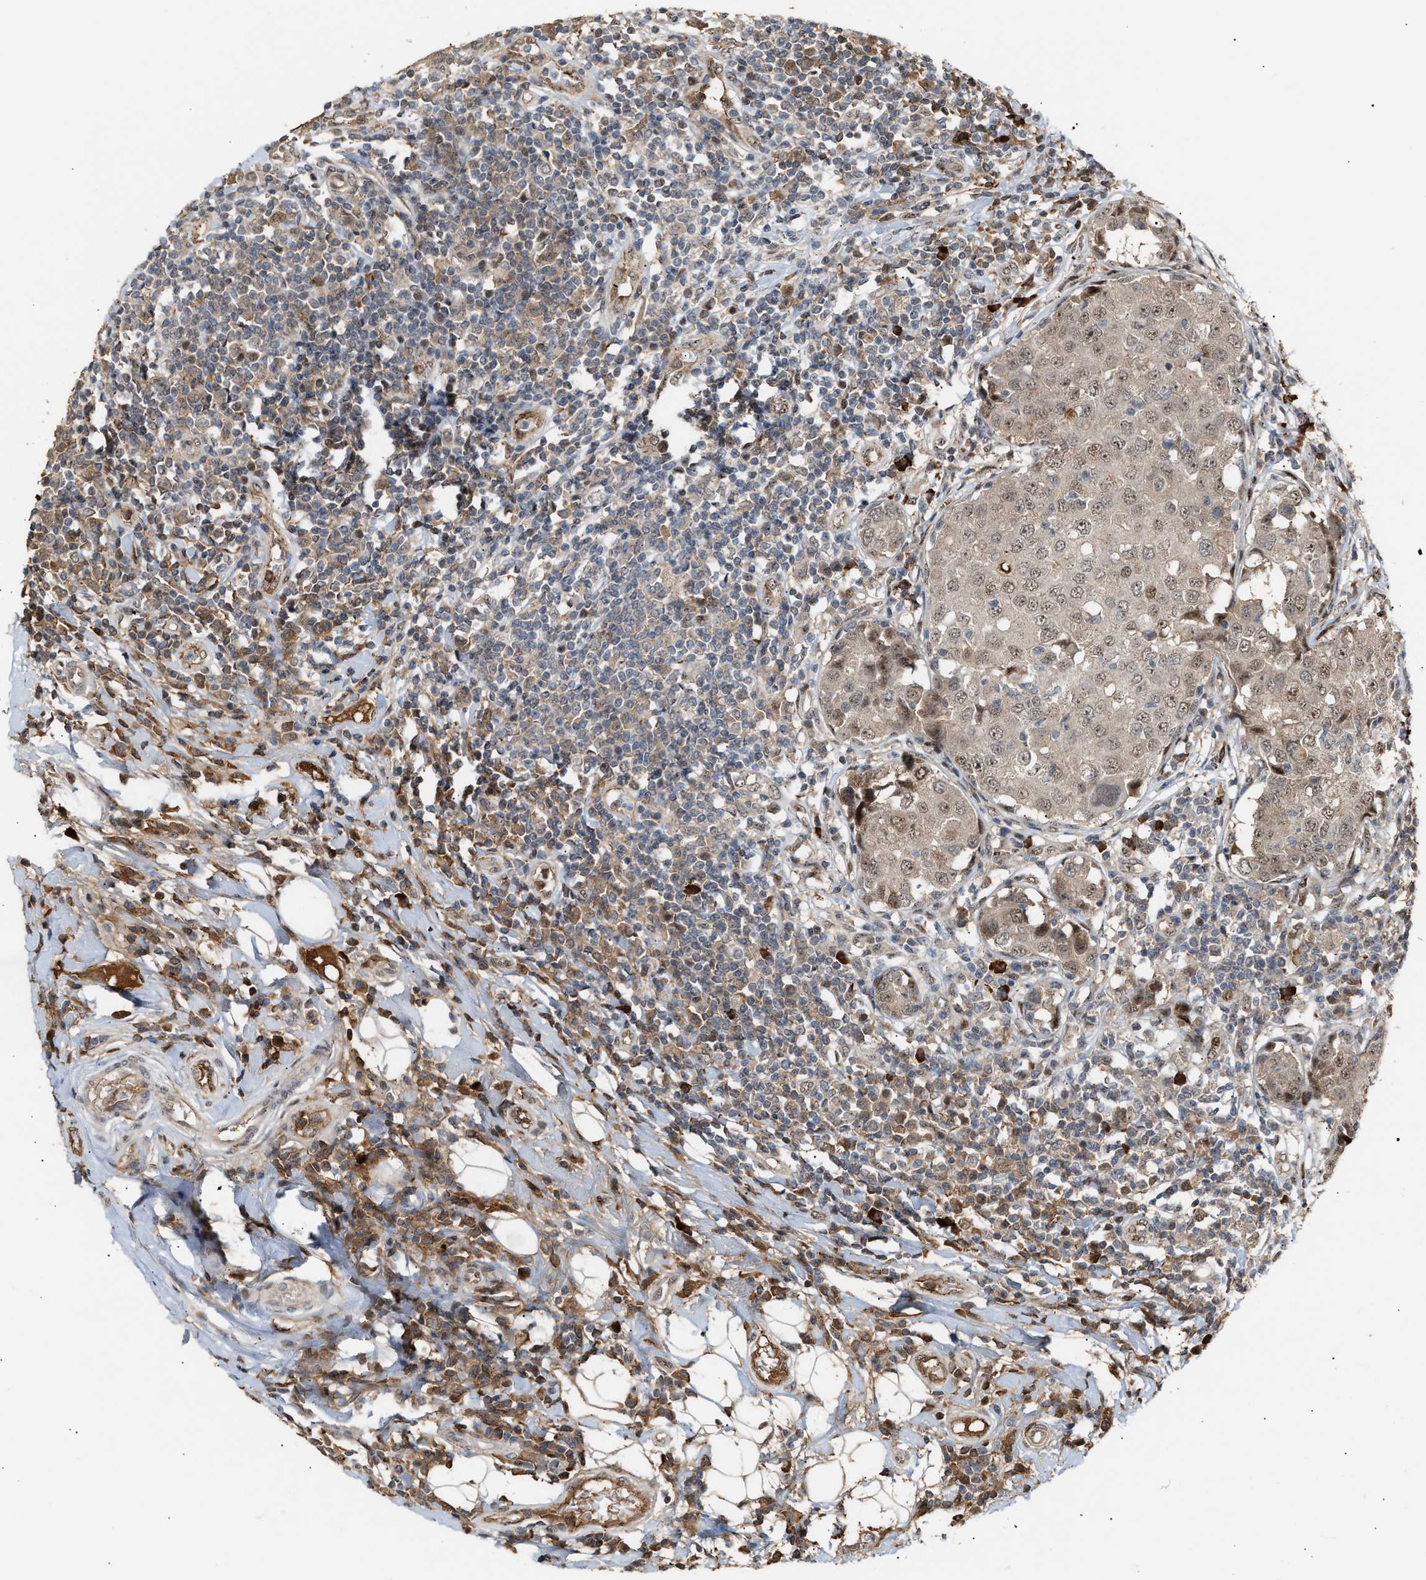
{"staining": {"intensity": "weak", "quantity": ">75%", "location": "cytoplasmic/membranous,nuclear"}, "tissue": "breast cancer", "cell_type": "Tumor cells", "image_type": "cancer", "snomed": [{"axis": "morphology", "description": "Duct carcinoma"}, {"axis": "topography", "description": "Breast"}], "caption": "Immunohistochemistry (IHC) histopathology image of human breast intraductal carcinoma stained for a protein (brown), which exhibits low levels of weak cytoplasmic/membranous and nuclear positivity in about >75% of tumor cells.", "gene": "ZFAND5", "patient": {"sex": "female", "age": 27}}